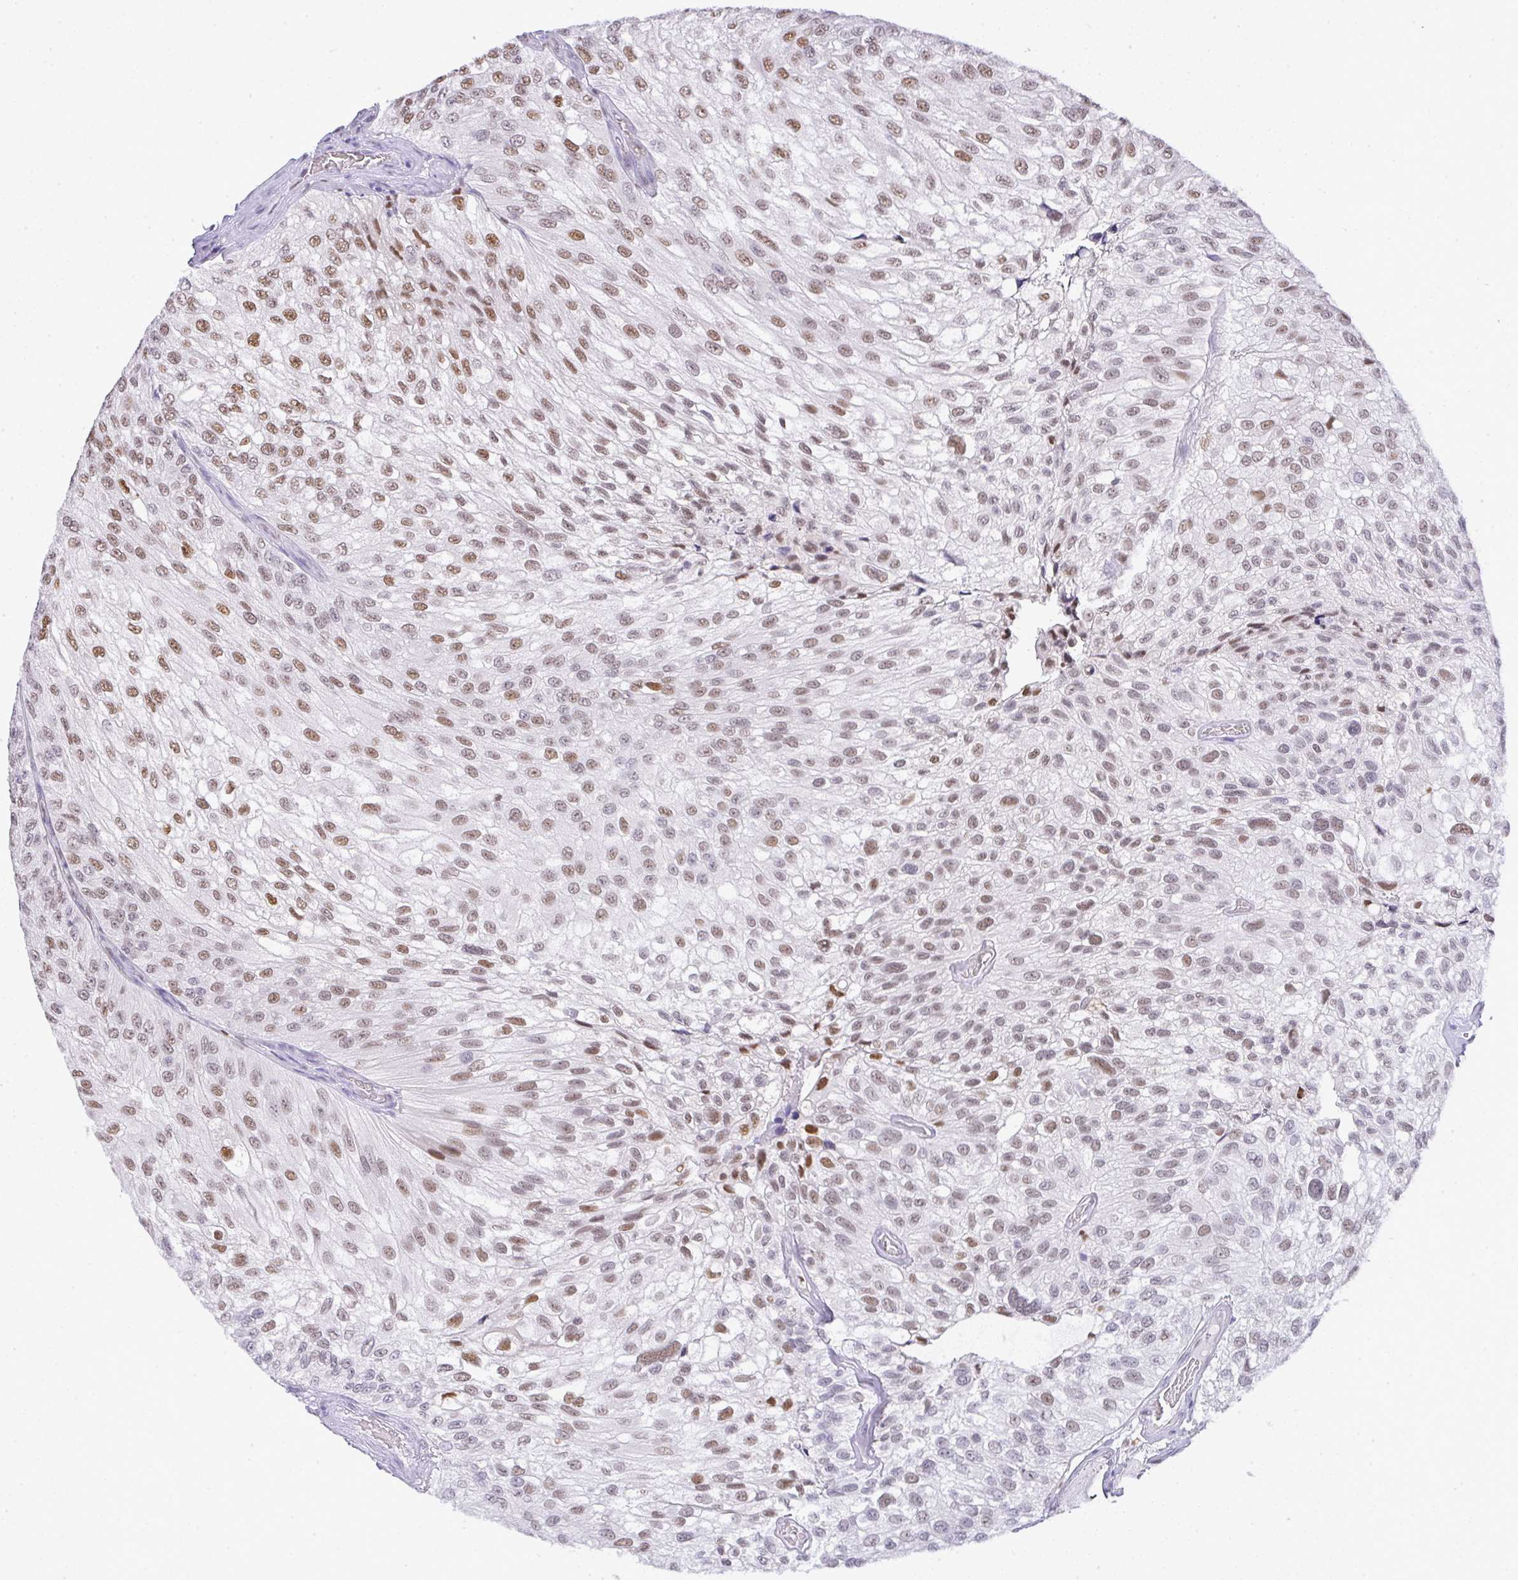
{"staining": {"intensity": "moderate", "quantity": "25%-75%", "location": "nuclear"}, "tissue": "urothelial cancer", "cell_type": "Tumor cells", "image_type": "cancer", "snomed": [{"axis": "morphology", "description": "Urothelial carcinoma, NOS"}, {"axis": "topography", "description": "Urinary bladder"}], "caption": "This histopathology image demonstrates immunohistochemistry staining of transitional cell carcinoma, with medium moderate nuclear staining in about 25%-75% of tumor cells.", "gene": "BBX", "patient": {"sex": "male", "age": 87}}